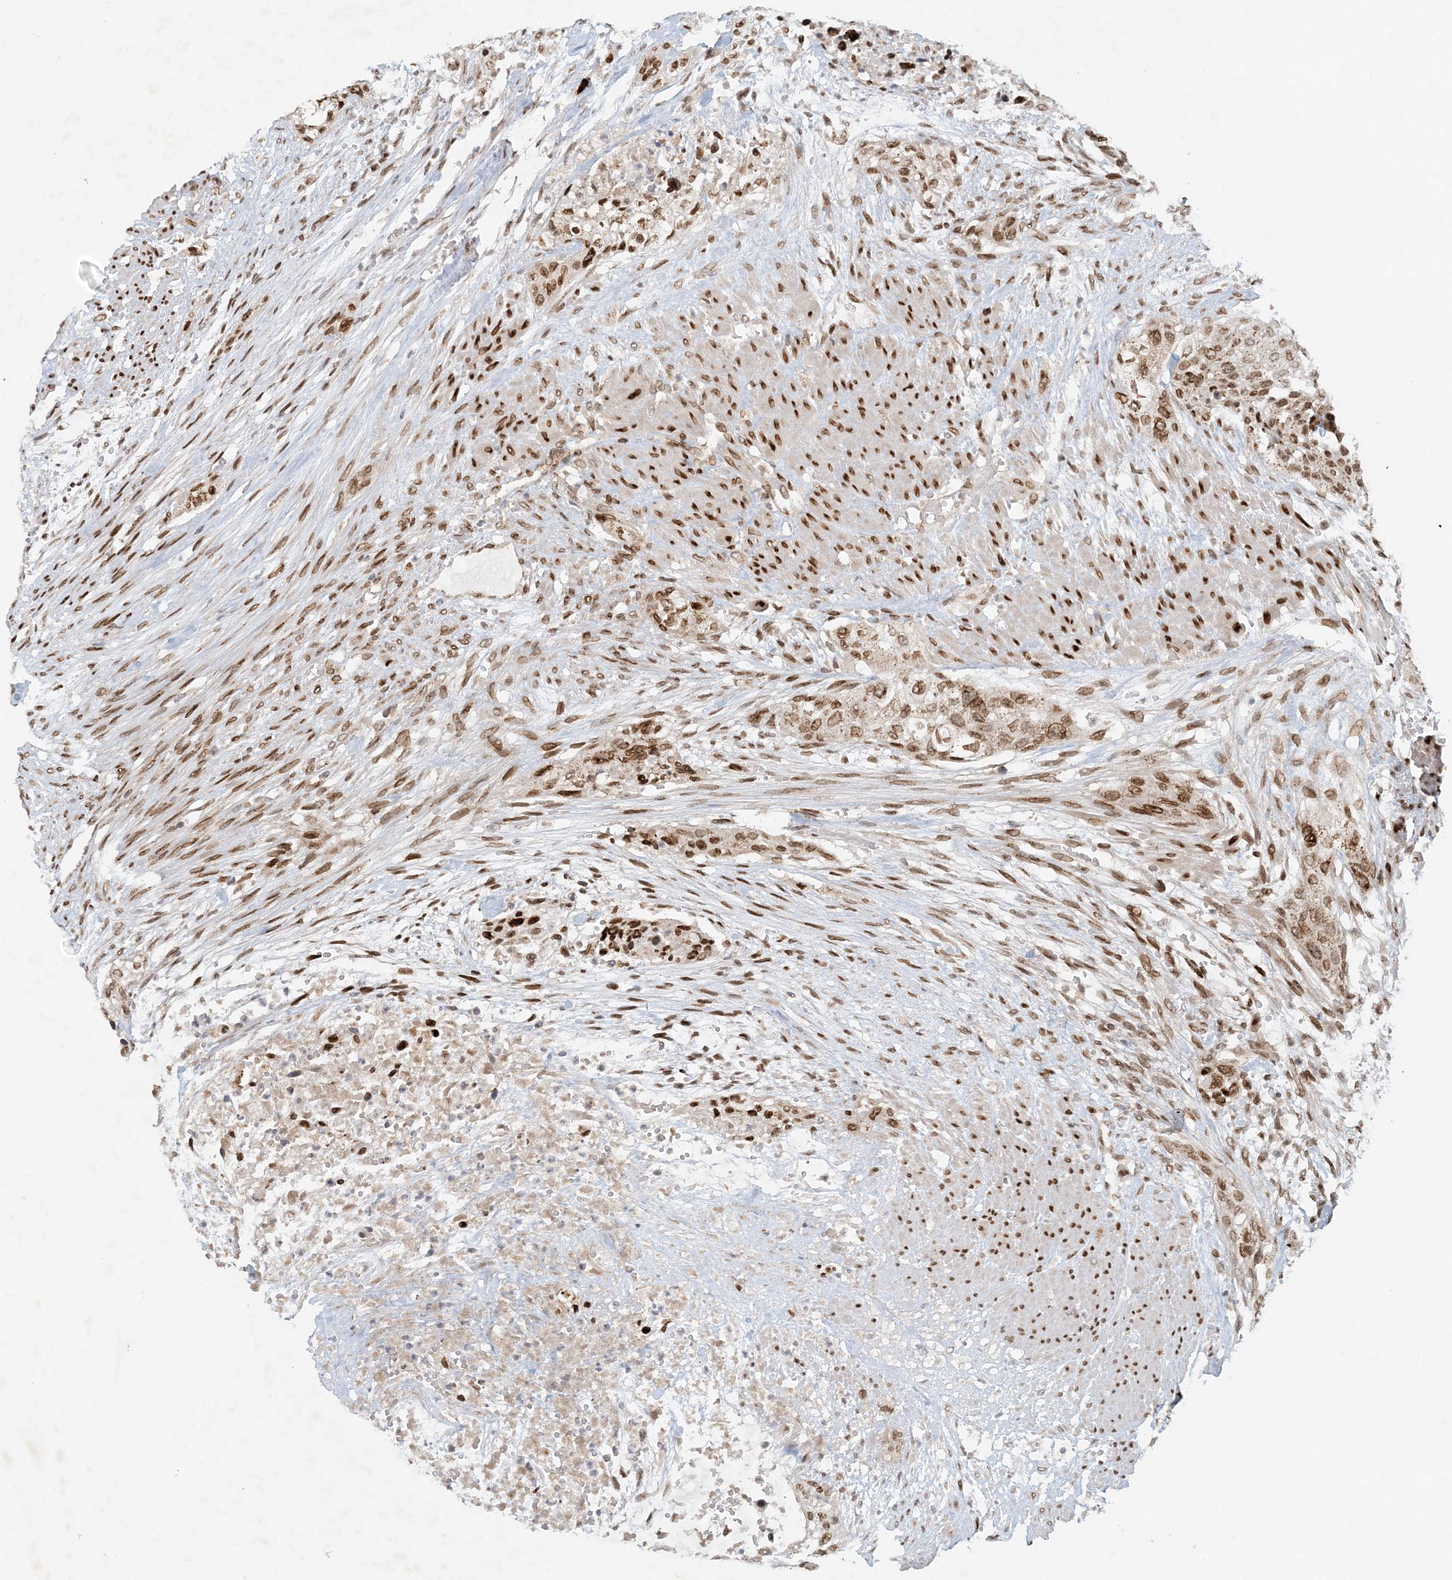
{"staining": {"intensity": "moderate", "quantity": ">75%", "location": "cytoplasmic/membranous,nuclear"}, "tissue": "urothelial cancer", "cell_type": "Tumor cells", "image_type": "cancer", "snomed": [{"axis": "morphology", "description": "Urothelial carcinoma, High grade"}, {"axis": "topography", "description": "Urinary bladder"}], "caption": "Protein analysis of high-grade urothelial carcinoma tissue displays moderate cytoplasmic/membranous and nuclear expression in approximately >75% of tumor cells.", "gene": "SLC35A2", "patient": {"sex": "male", "age": 35}}